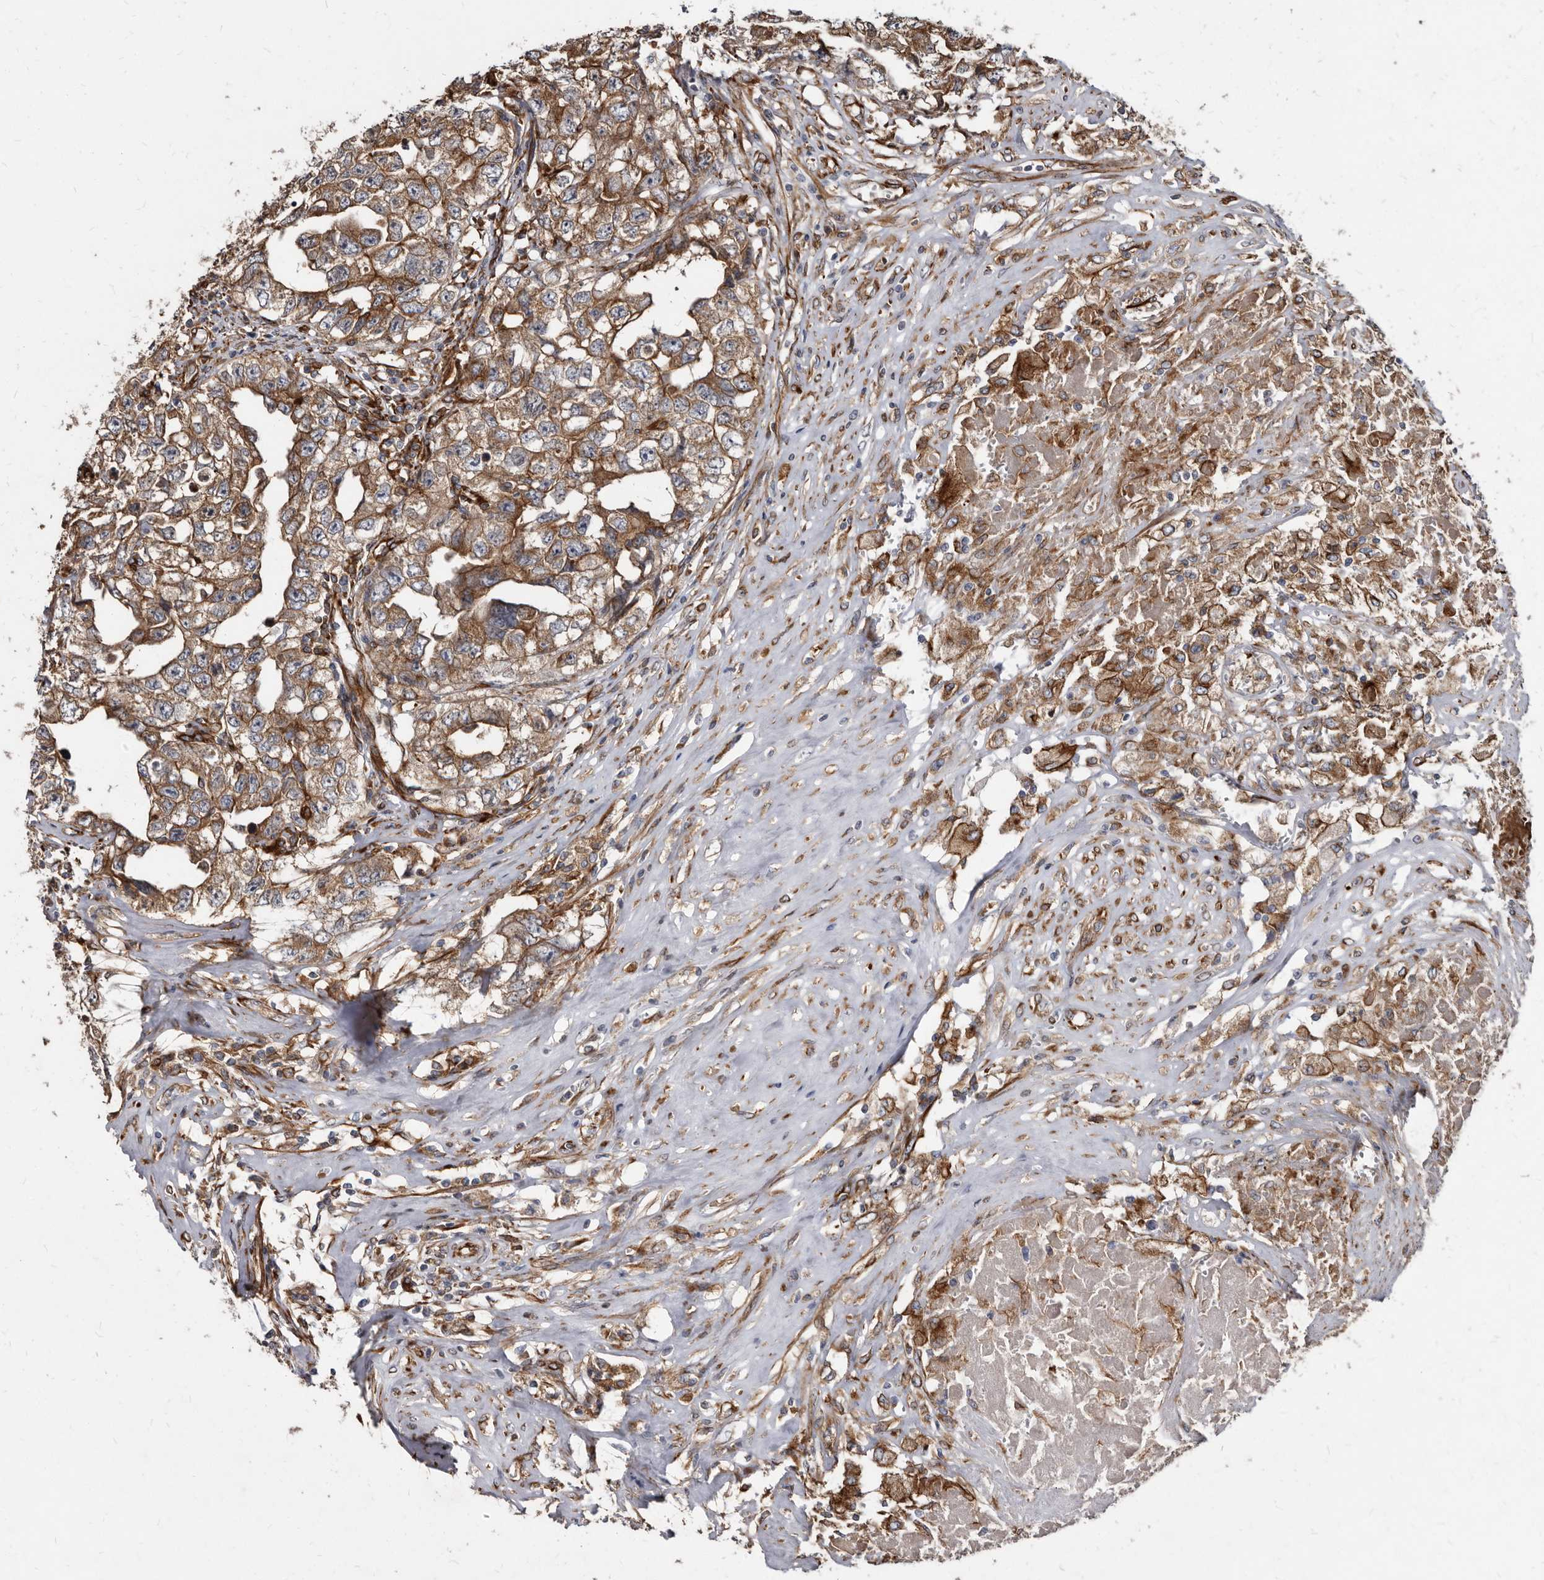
{"staining": {"intensity": "moderate", "quantity": ">75%", "location": "cytoplasmic/membranous"}, "tissue": "testis cancer", "cell_type": "Tumor cells", "image_type": "cancer", "snomed": [{"axis": "morphology", "description": "Seminoma, NOS"}, {"axis": "morphology", "description": "Carcinoma, Embryonal, NOS"}, {"axis": "topography", "description": "Testis"}], "caption": "Testis seminoma stained with immunohistochemistry reveals moderate cytoplasmic/membranous expression in approximately >75% of tumor cells.", "gene": "KCTD20", "patient": {"sex": "male", "age": 43}}